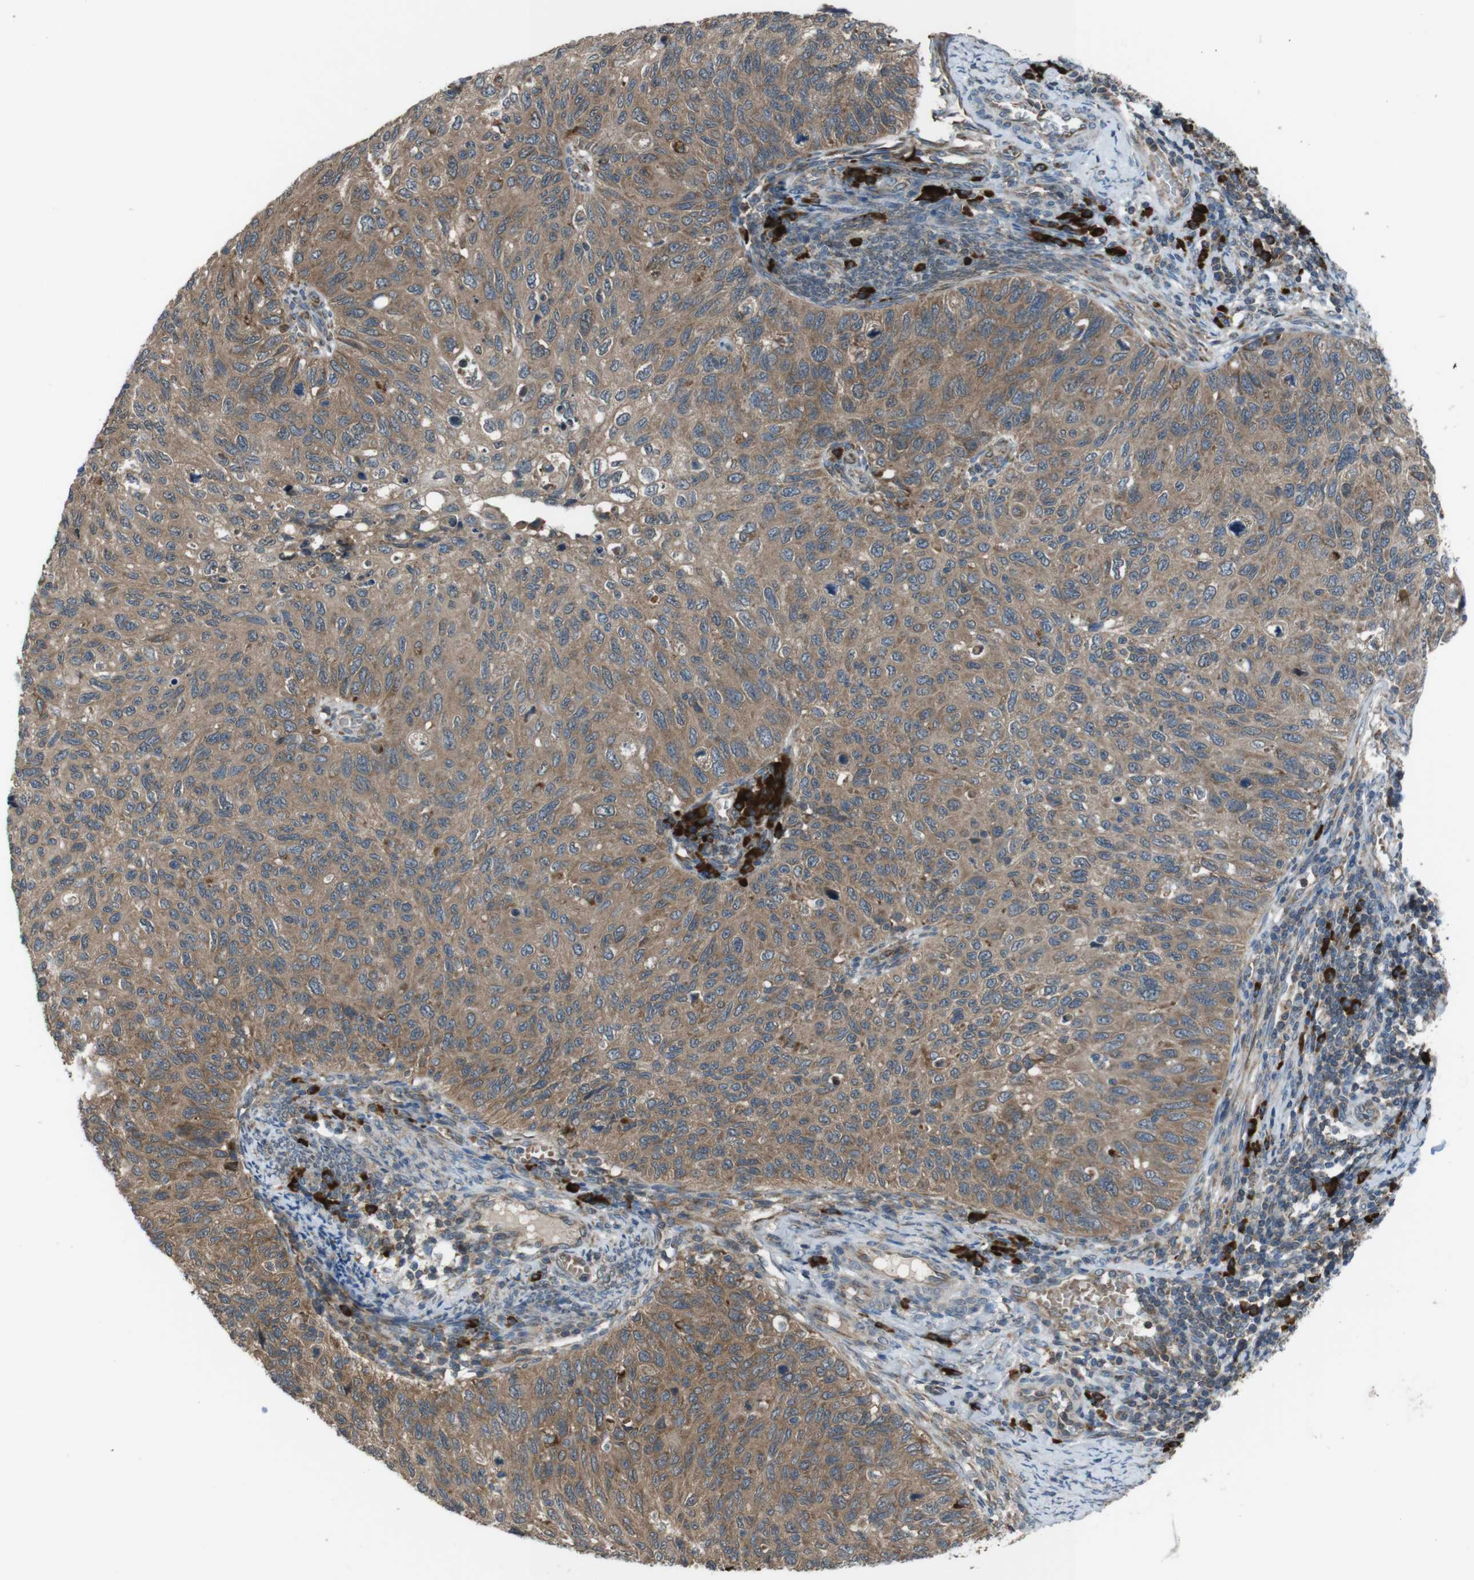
{"staining": {"intensity": "moderate", "quantity": ">75%", "location": "cytoplasmic/membranous"}, "tissue": "cervical cancer", "cell_type": "Tumor cells", "image_type": "cancer", "snomed": [{"axis": "morphology", "description": "Squamous cell carcinoma, NOS"}, {"axis": "topography", "description": "Cervix"}], "caption": "Tumor cells demonstrate moderate cytoplasmic/membranous staining in about >75% of cells in cervical cancer (squamous cell carcinoma).", "gene": "SSR3", "patient": {"sex": "female", "age": 70}}